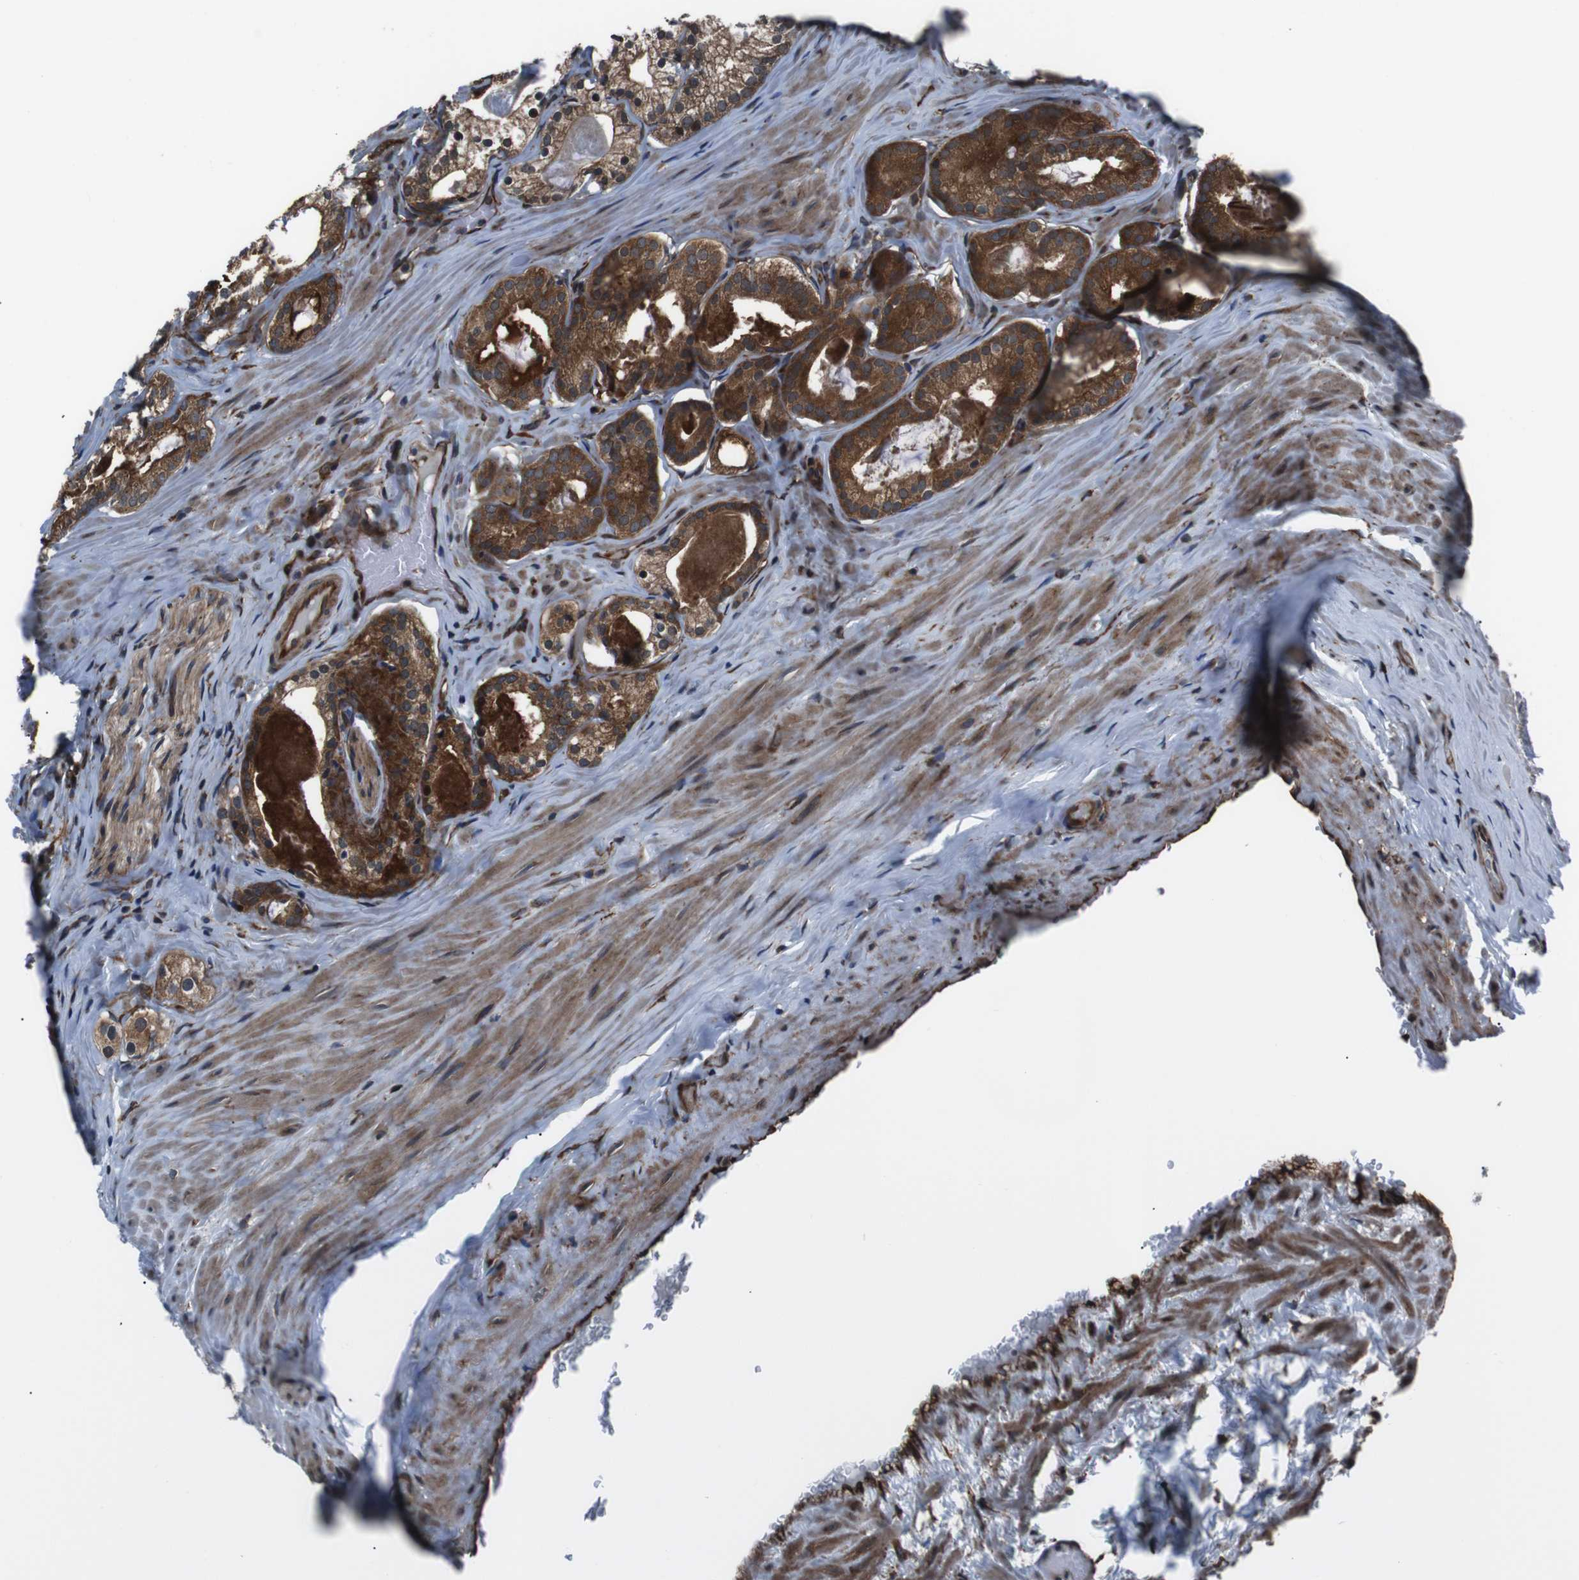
{"staining": {"intensity": "strong", "quantity": ">75%", "location": "cytoplasmic/membranous"}, "tissue": "prostate cancer", "cell_type": "Tumor cells", "image_type": "cancer", "snomed": [{"axis": "morphology", "description": "Adenocarcinoma, Low grade"}, {"axis": "topography", "description": "Prostate"}], "caption": "Human prostate low-grade adenocarcinoma stained for a protein (brown) demonstrates strong cytoplasmic/membranous positive expression in about >75% of tumor cells.", "gene": "EIF4A2", "patient": {"sex": "male", "age": 59}}